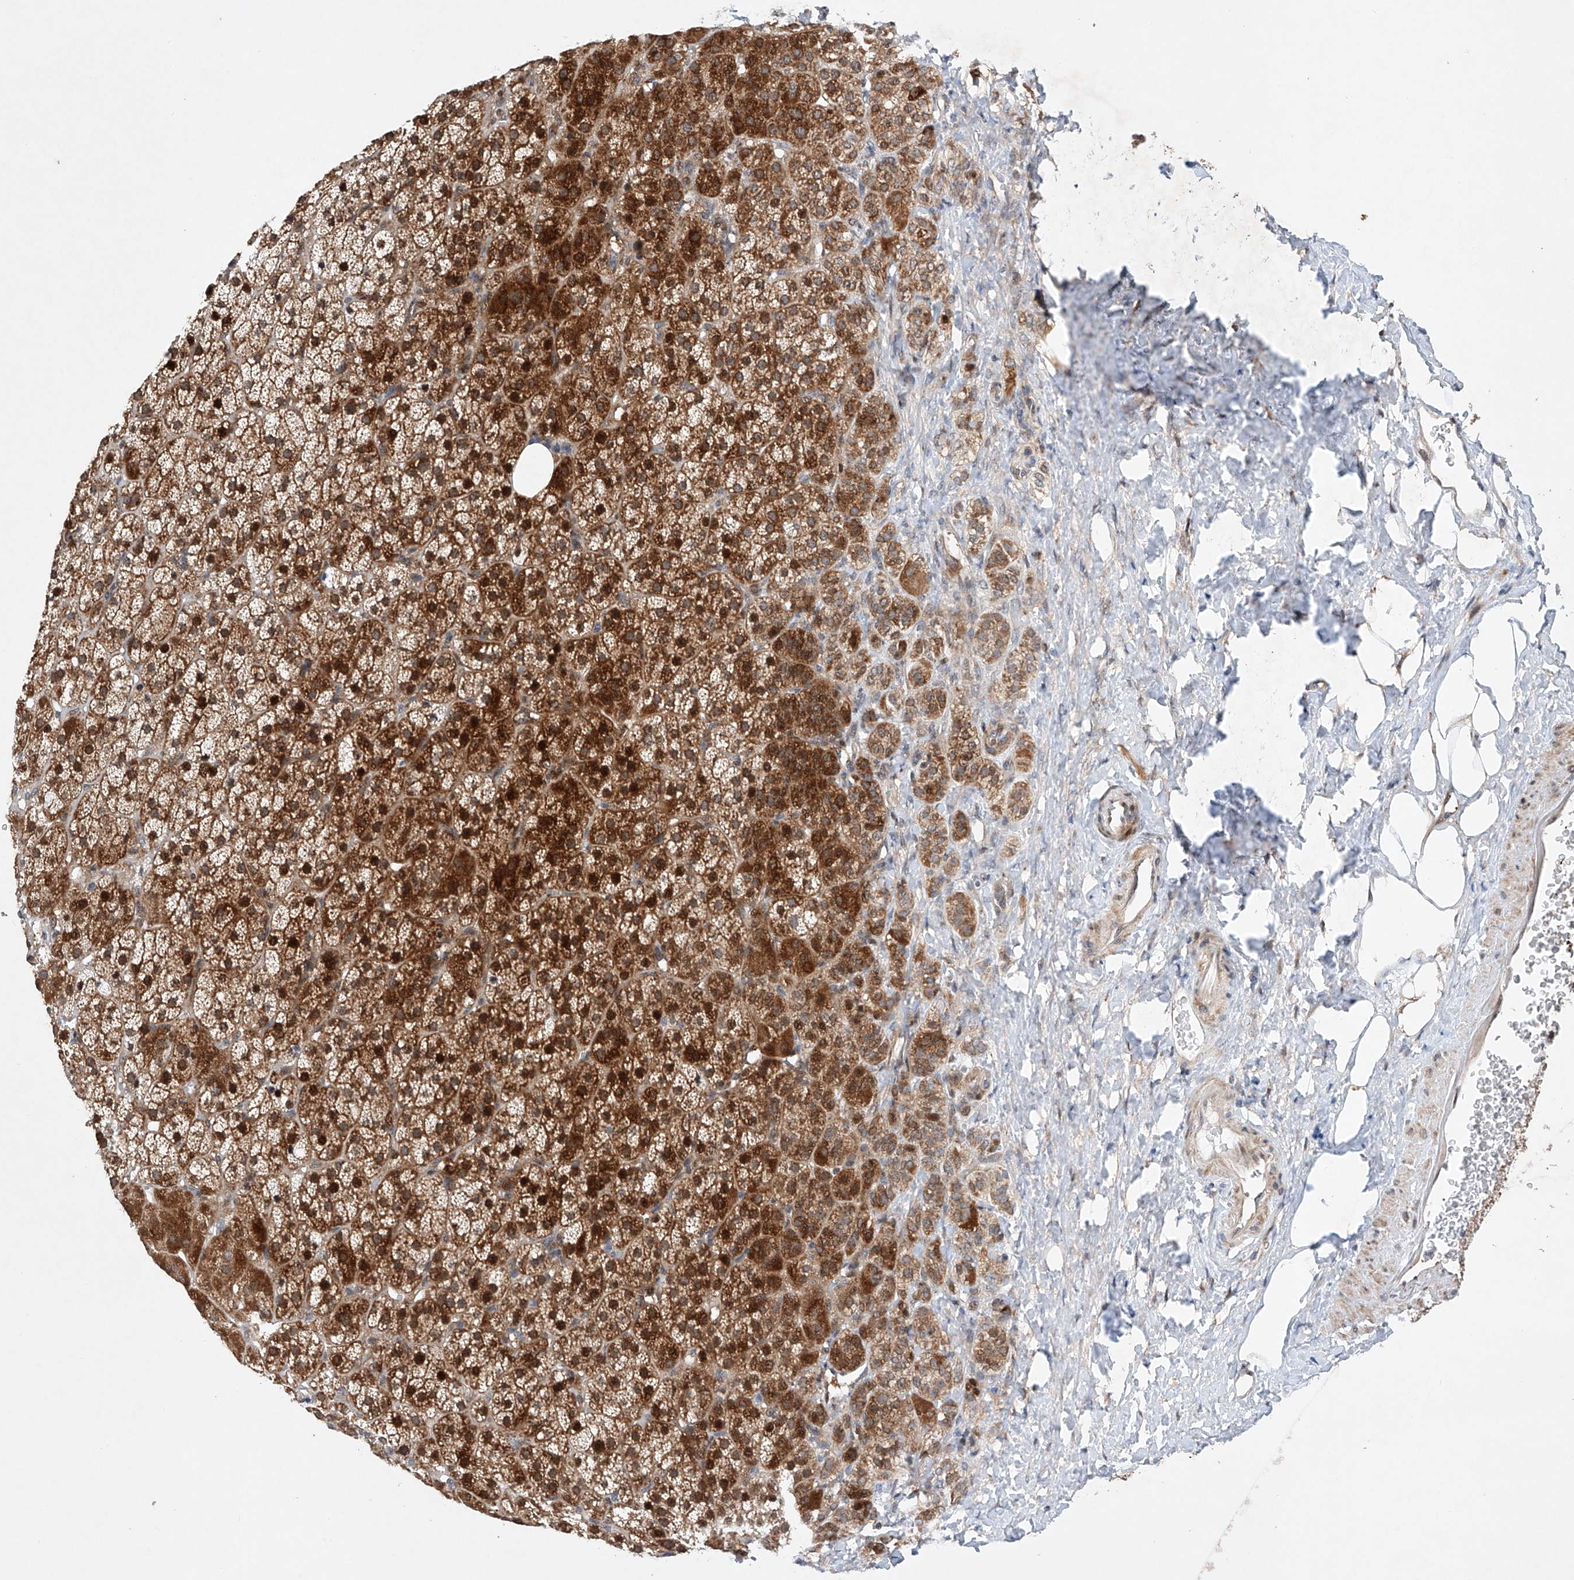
{"staining": {"intensity": "strong", "quantity": "25%-75%", "location": "cytoplasmic/membranous,nuclear"}, "tissue": "adrenal gland", "cell_type": "Glandular cells", "image_type": "normal", "snomed": [{"axis": "morphology", "description": "Normal tissue, NOS"}, {"axis": "topography", "description": "Adrenal gland"}], "caption": "Immunohistochemical staining of unremarkable human adrenal gland exhibits strong cytoplasmic/membranous,nuclear protein positivity in approximately 25%-75% of glandular cells.", "gene": "AFG1L", "patient": {"sex": "female", "age": 57}}